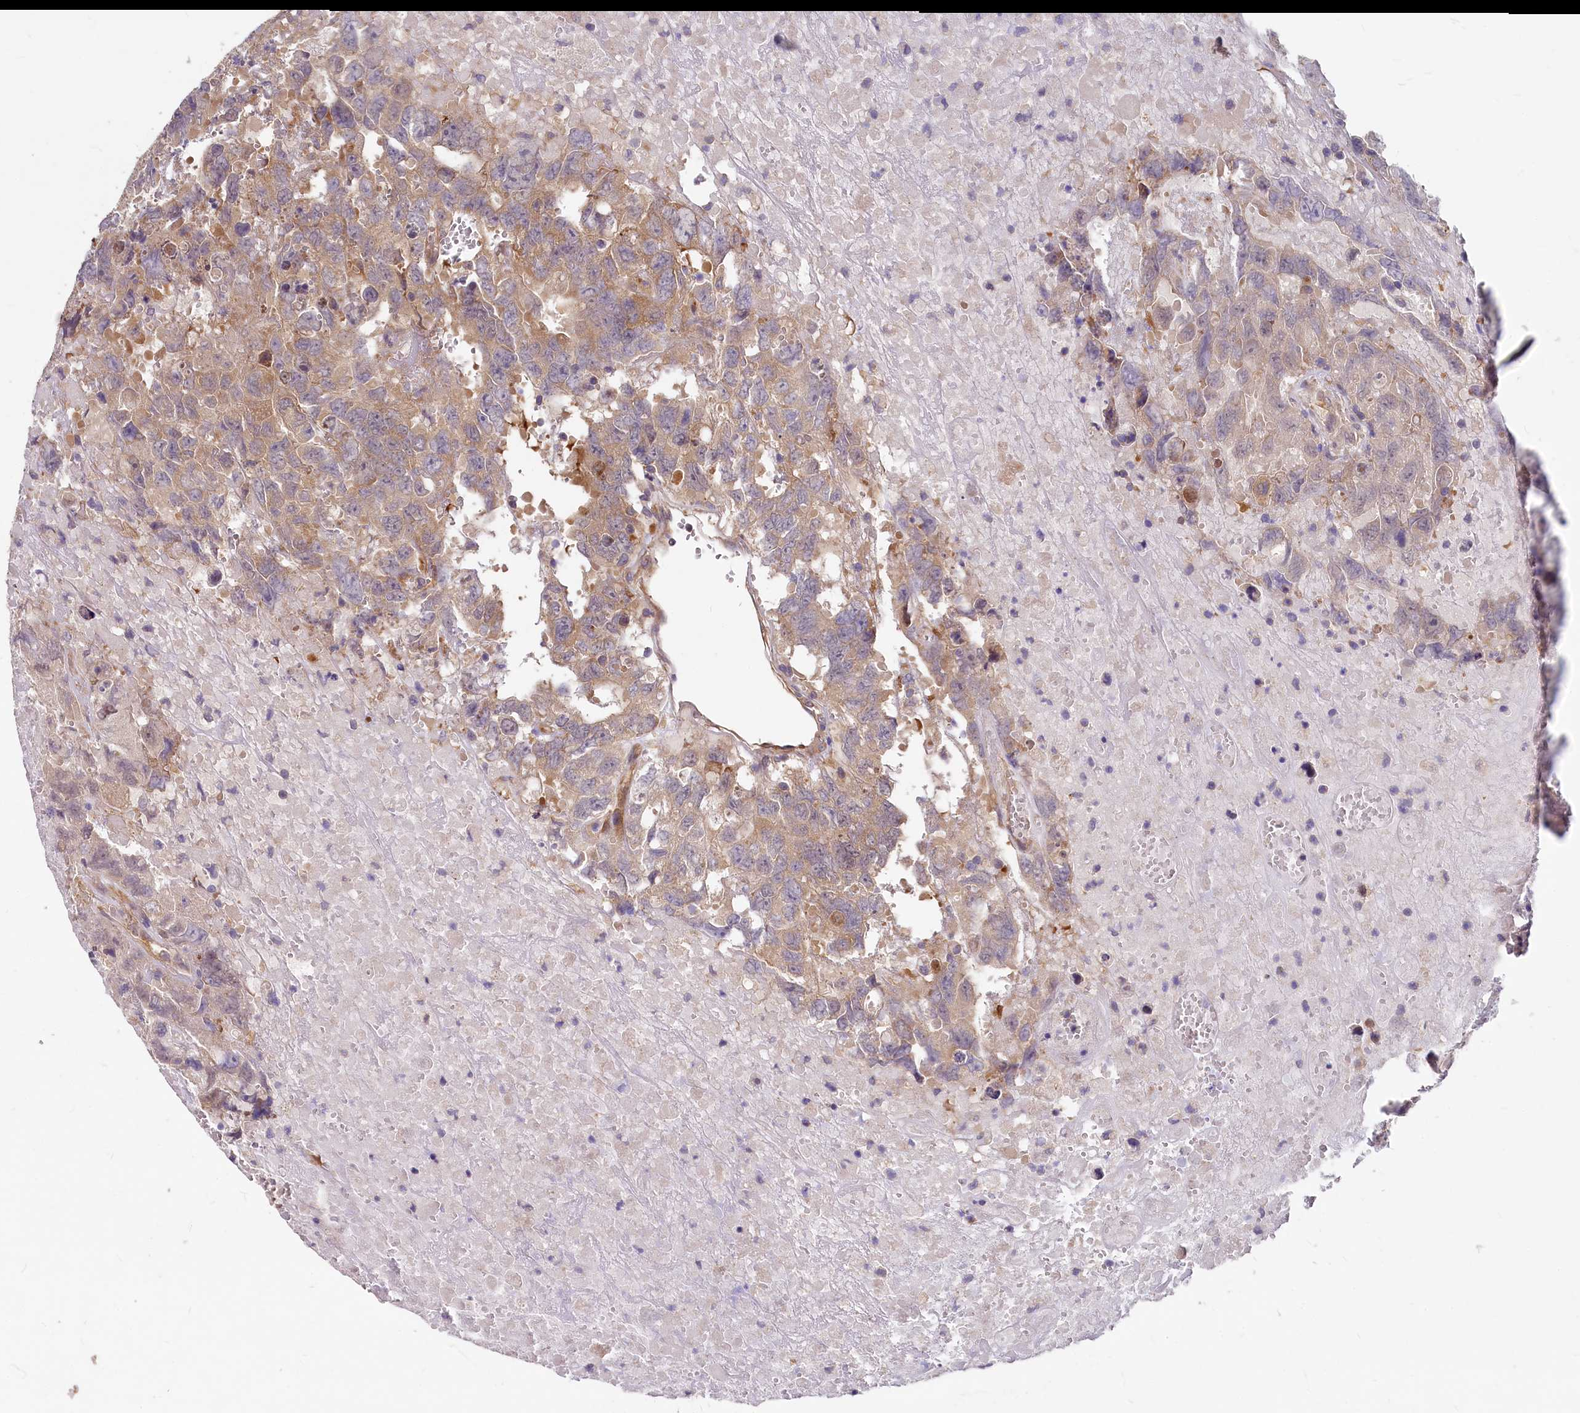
{"staining": {"intensity": "moderate", "quantity": ">75%", "location": "cytoplasmic/membranous"}, "tissue": "testis cancer", "cell_type": "Tumor cells", "image_type": "cancer", "snomed": [{"axis": "morphology", "description": "Carcinoma, Embryonal, NOS"}, {"axis": "topography", "description": "Testis"}], "caption": "DAB immunohistochemical staining of testis cancer exhibits moderate cytoplasmic/membranous protein expression in approximately >75% of tumor cells. (IHC, brightfield microscopy, high magnification).", "gene": "EIF2B2", "patient": {"sex": "male", "age": 45}}